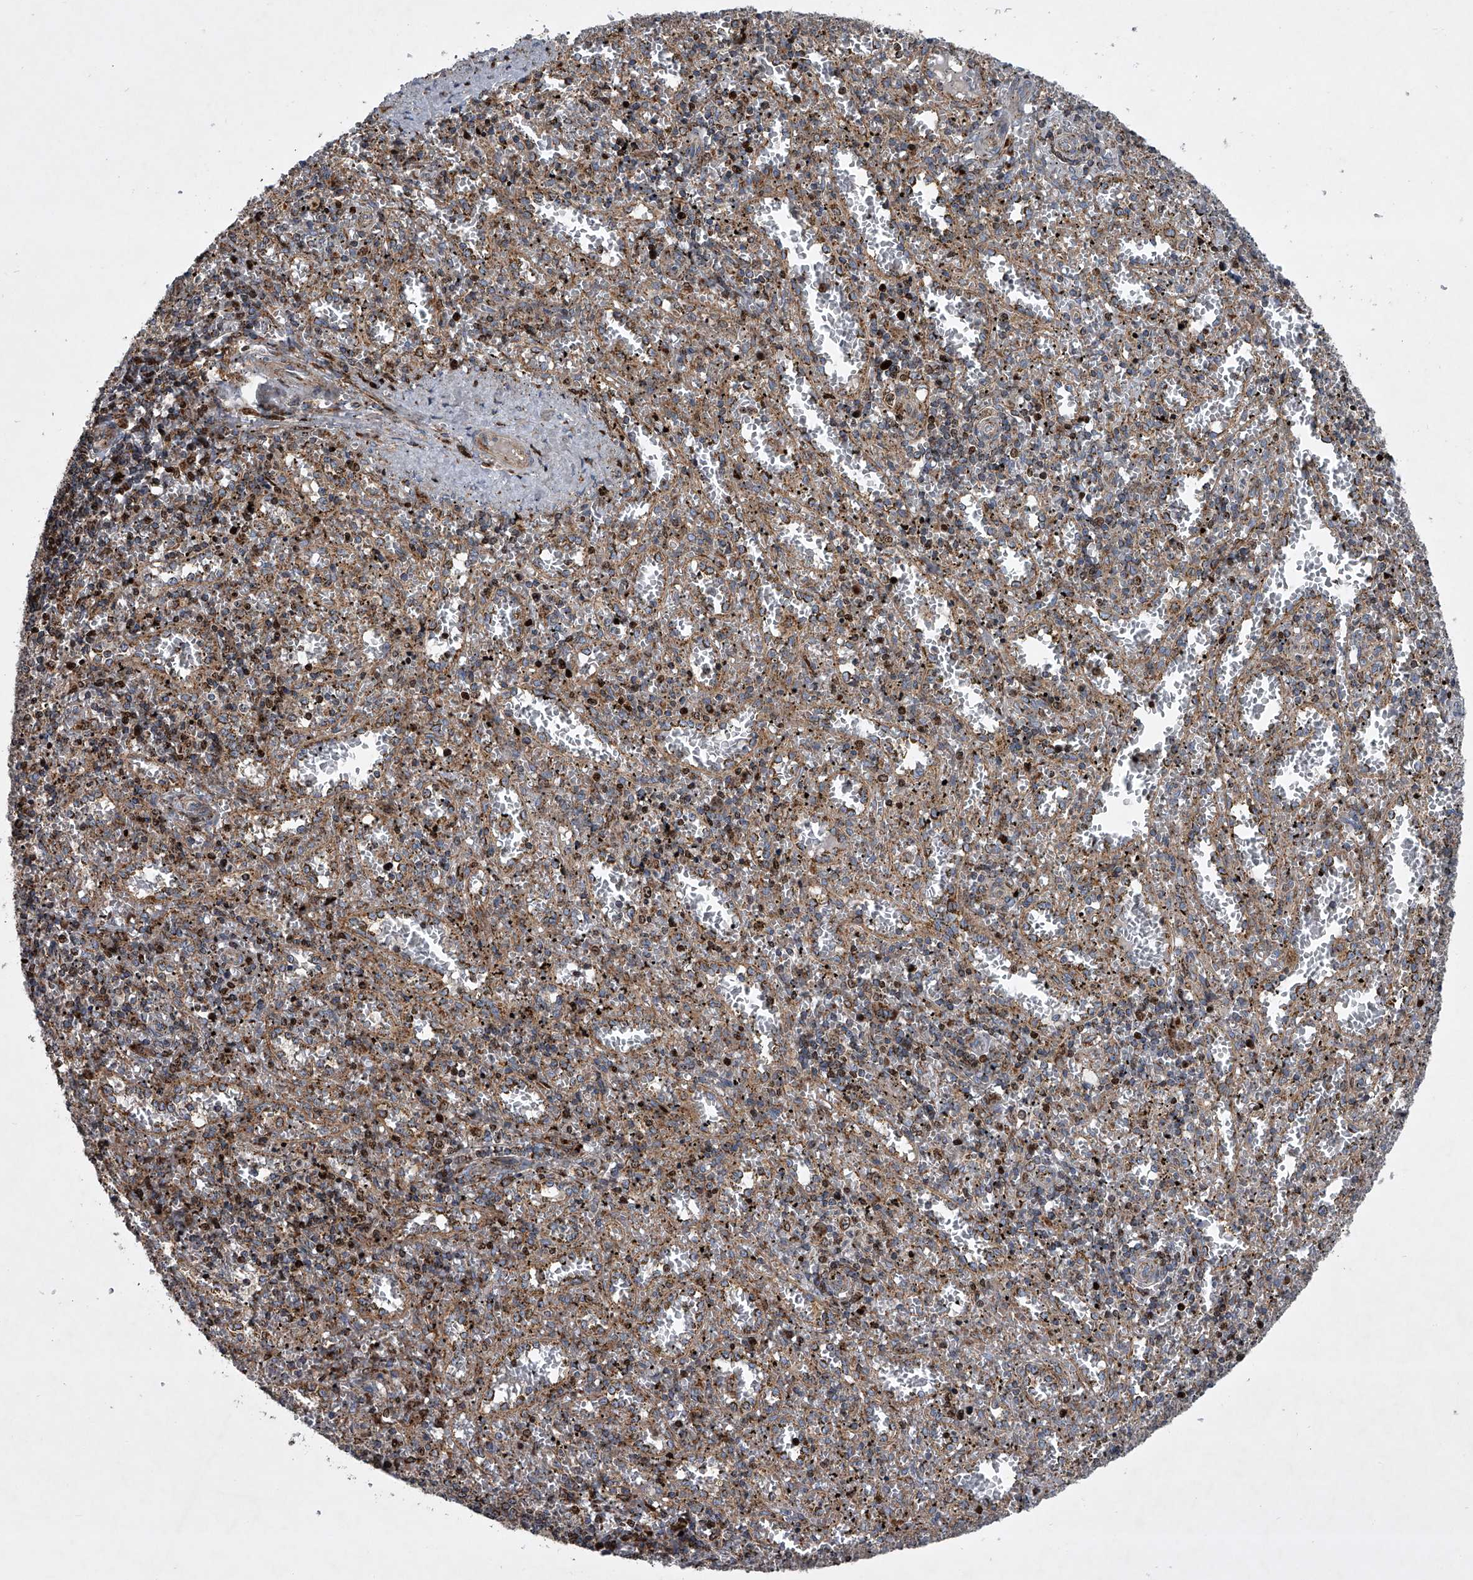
{"staining": {"intensity": "strong", "quantity": "<25%", "location": "nuclear"}, "tissue": "spleen", "cell_type": "Cells in red pulp", "image_type": "normal", "snomed": [{"axis": "morphology", "description": "Normal tissue, NOS"}, {"axis": "topography", "description": "Spleen"}], "caption": "Spleen stained with immunohistochemistry demonstrates strong nuclear expression in about <25% of cells in red pulp.", "gene": "STRADA", "patient": {"sex": "male", "age": 11}}